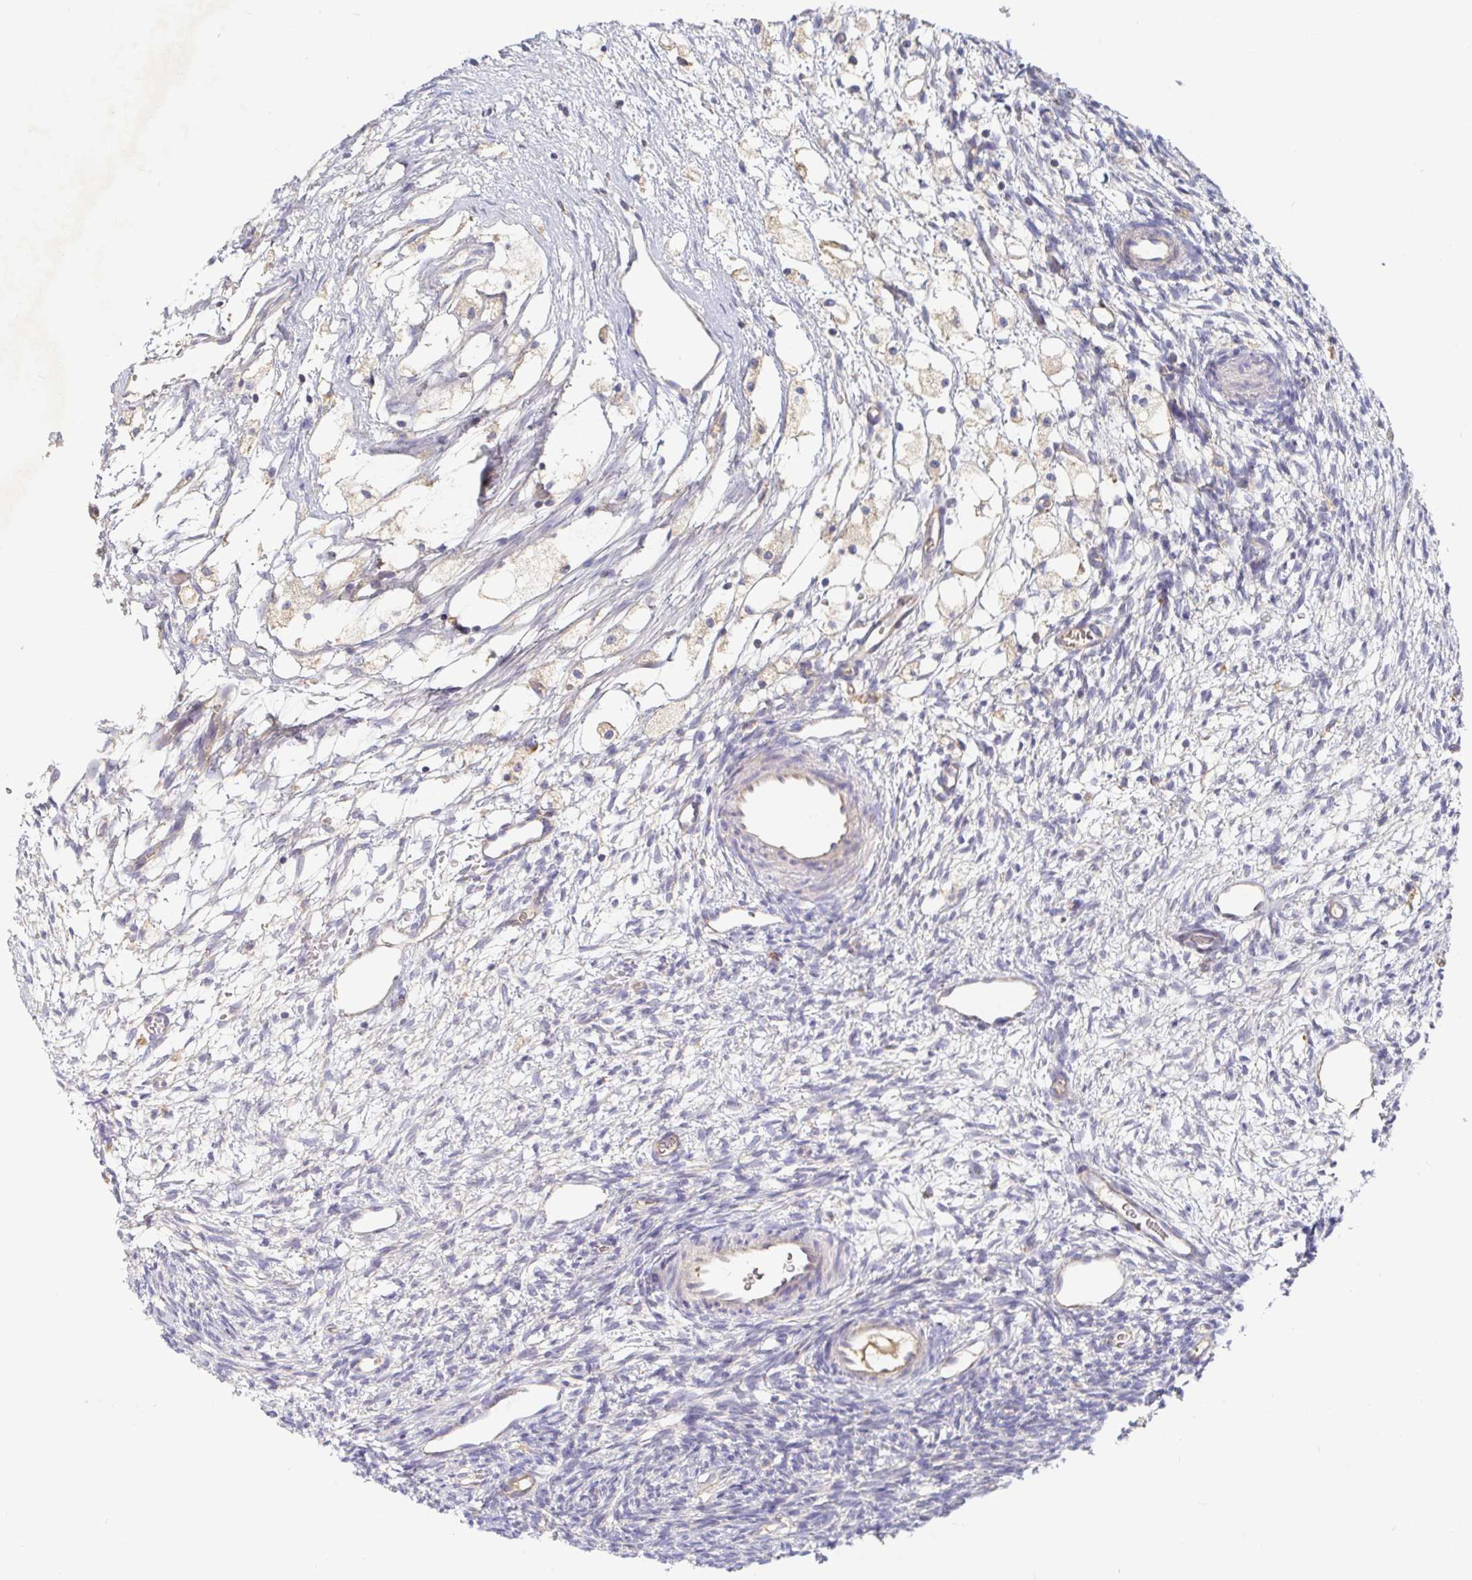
{"staining": {"intensity": "negative", "quantity": "none", "location": "none"}, "tissue": "ovary", "cell_type": "Ovarian stroma cells", "image_type": "normal", "snomed": [{"axis": "morphology", "description": "Normal tissue, NOS"}, {"axis": "topography", "description": "Ovary"}], "caption": "An immunohistochemistry (IHC) histopathology image of benign ovary is shown. There is no staining in ovarian stroma cells of ovary. Nuclei are stained in blue.", "gene": "IRAK2", "patient": {"sex": "female", "age": 34}}